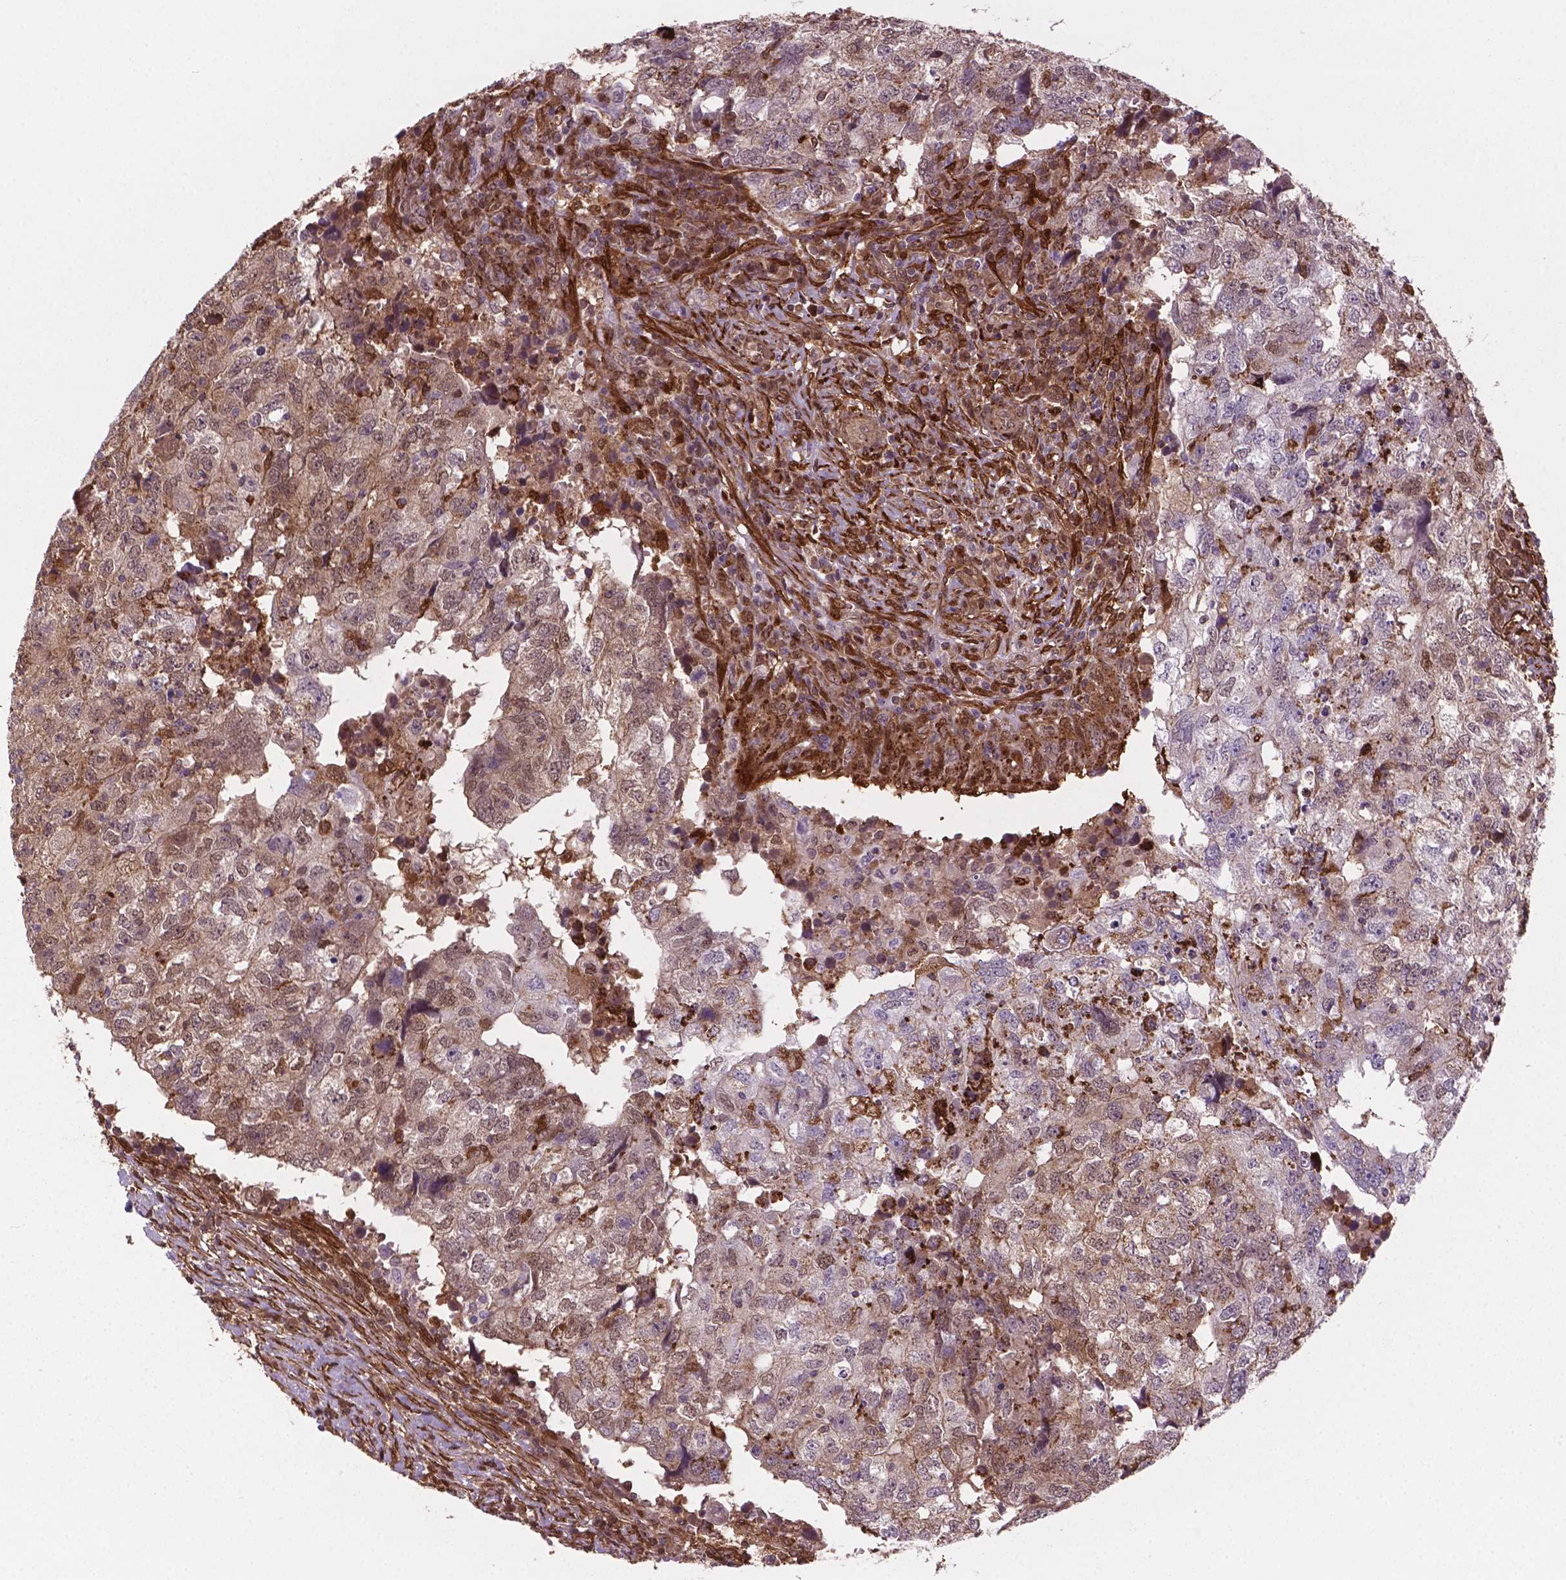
{"staining": {"intensity": "weak", "quantity": "25%-75%", "location": "cytoplasmic/membranous"}, "tissue": "breast cancer", "cell_type": "Tumor cells", "image_type": "cancer", "snomed": [{"axis": "morphology", "description": "Duct carcinoma"}, {"axis": "topography", "description": "Breast"}], "caption": "Breast infiltrating ductal carcinoma stained with a protein marker displays weak staining in tumor cells.", "gene": "PLIN3", "patient": {"sex": "female", "age": 30}}